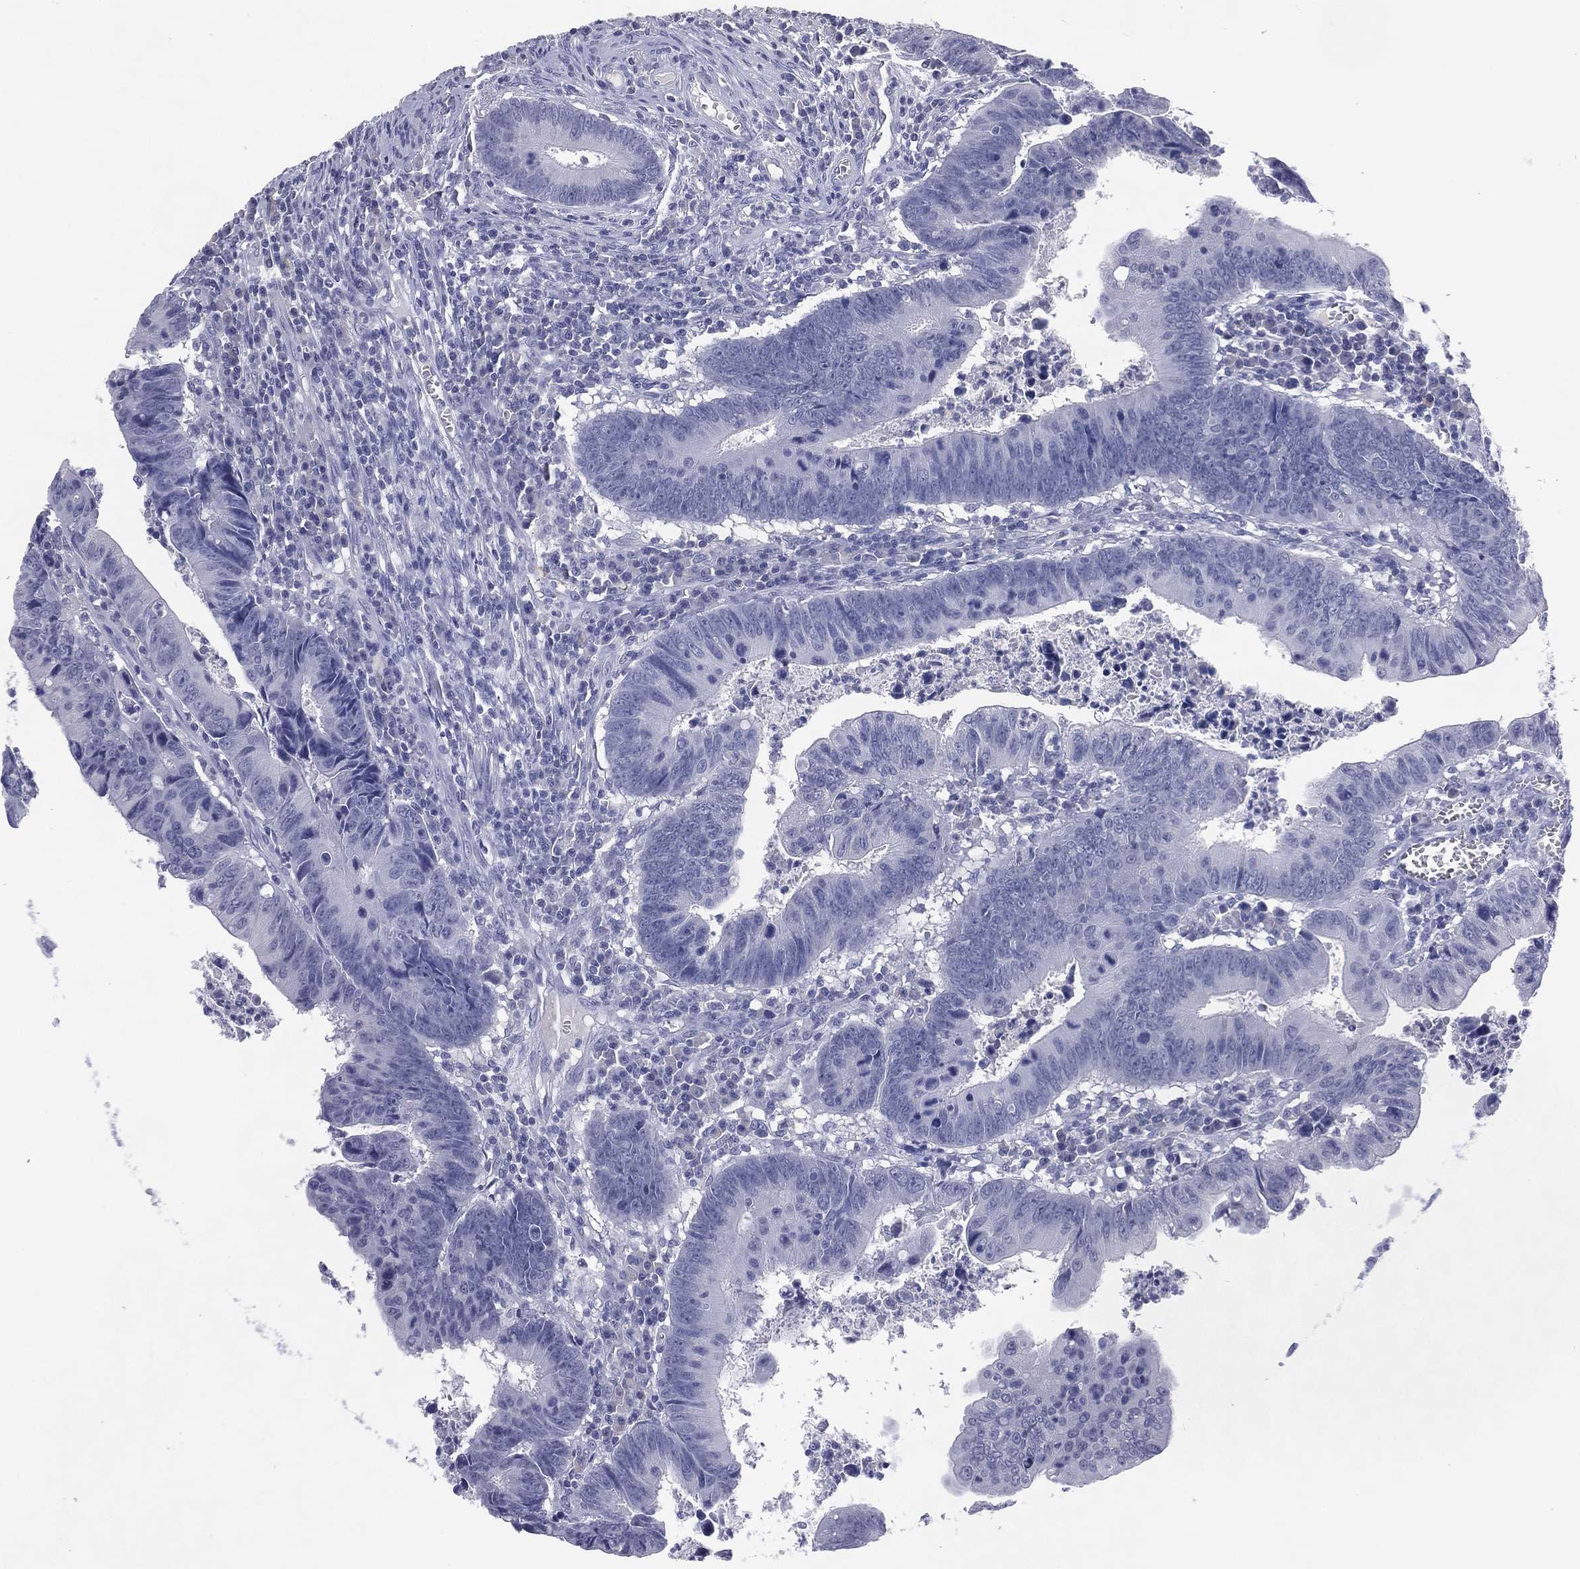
{"staining": {"intensity": "negative", "quantity": "none", "location": "none"}, "tissue": "colorectal cancer", "cell_type": "Tumor cells", "image_type": "cancer", "snomed": [{"axis": "morphology", "description": "Adenocarcinoma, NOS"}, {"axis": "topography", "description": "Colon"}], "caption": "This is an immunohistochemistry micrograph of colorectal cancer (adenocarcinoma). There is no expression in tumor cells.", "gene": "KRT35", "patient": {"sex": "female", "age": 87}}